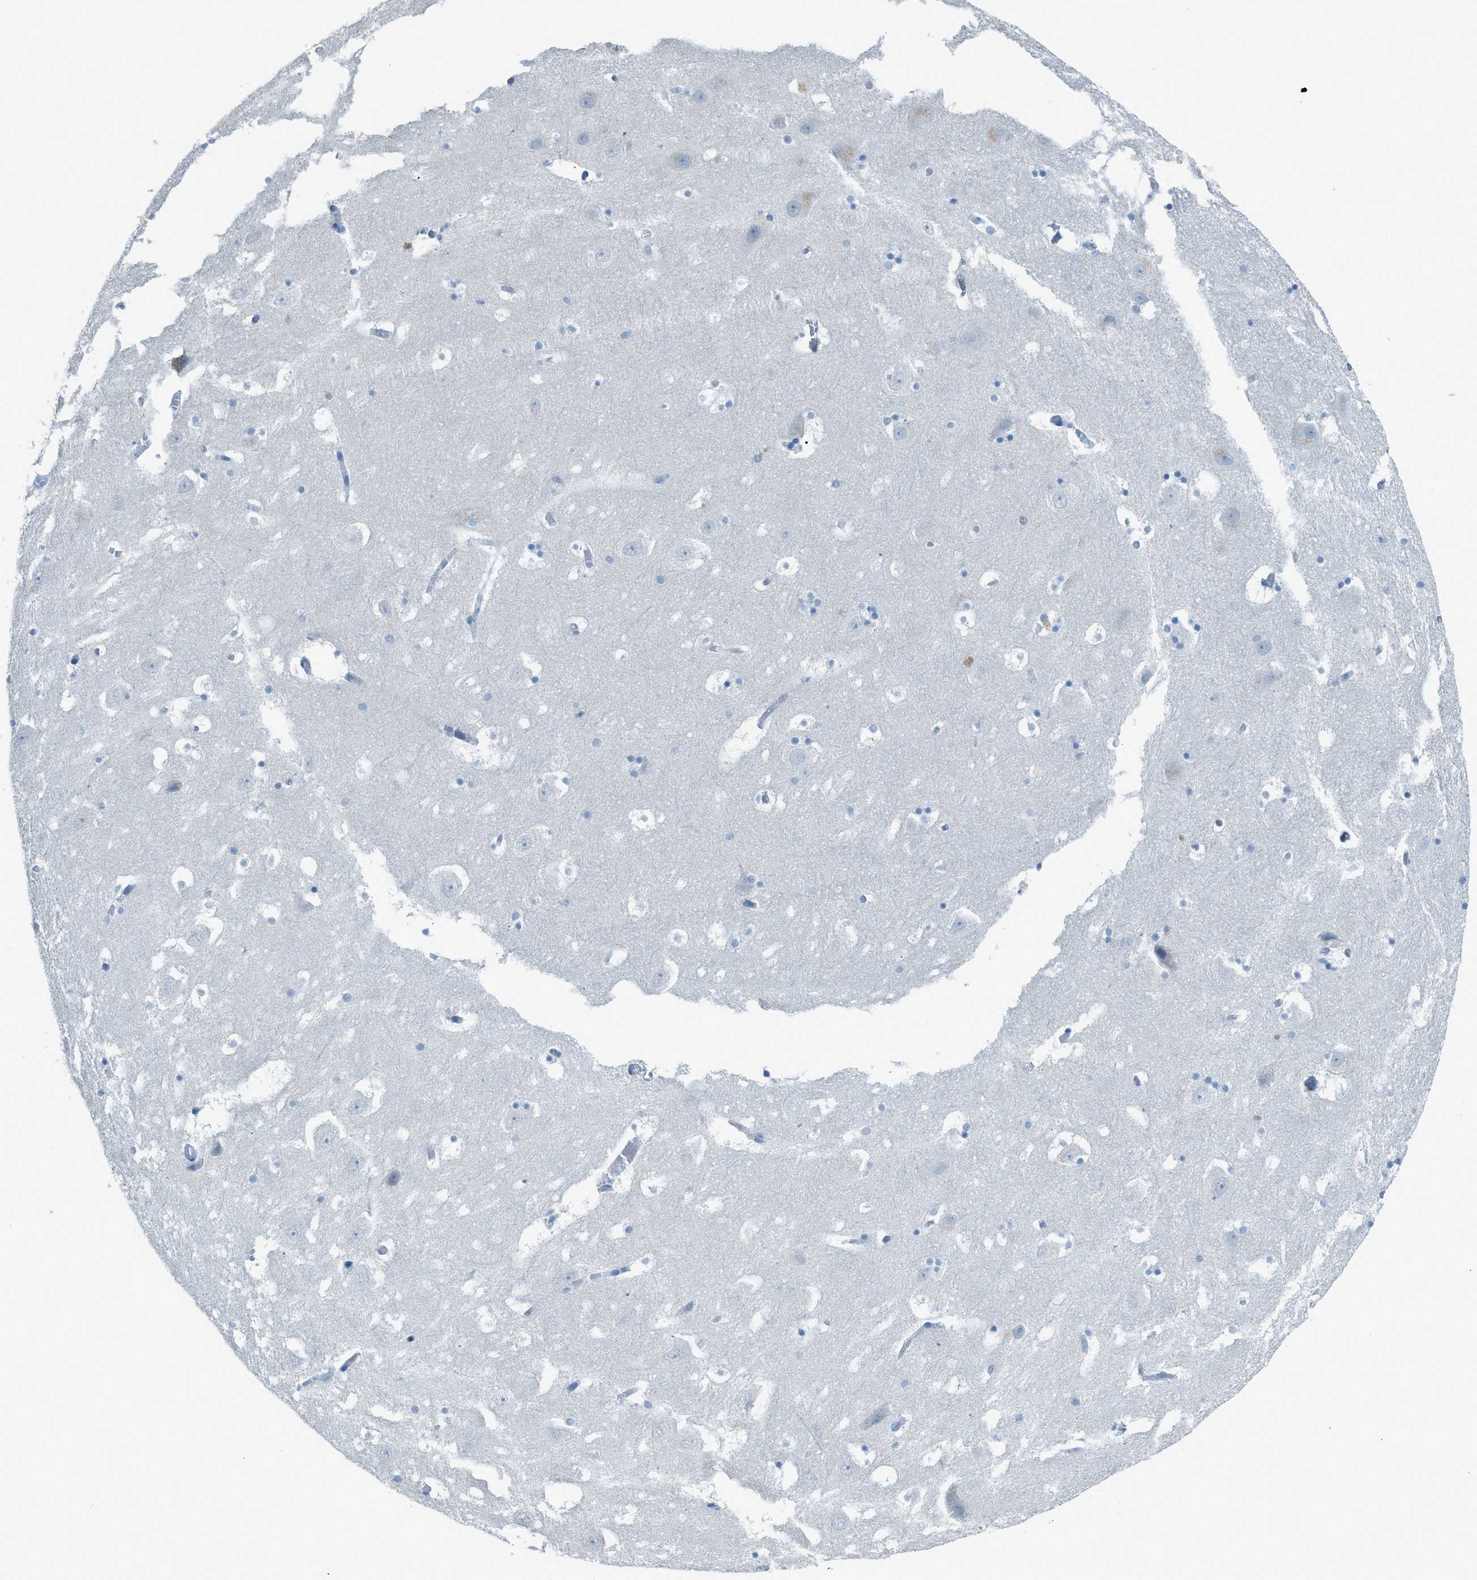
{"staining": {"intensity": "negative", "quantity": "none", "location": "none"}, "tissue": "hippocampus", "cell_type": "Glial cells", "image_type": "normal", "snomed": [{"axis": "morphology", "description": "Normal tissue, NOS"}, {"axis": "topography", "description": "Hippocampus"}], "caption": "High power microscopy image of an immunohistochemistry micrograph of benign hippocampus, revealing no significant positivity in glial cells.", "gene": "ACAN", "patient": {"sex": "male", "age": 45}}